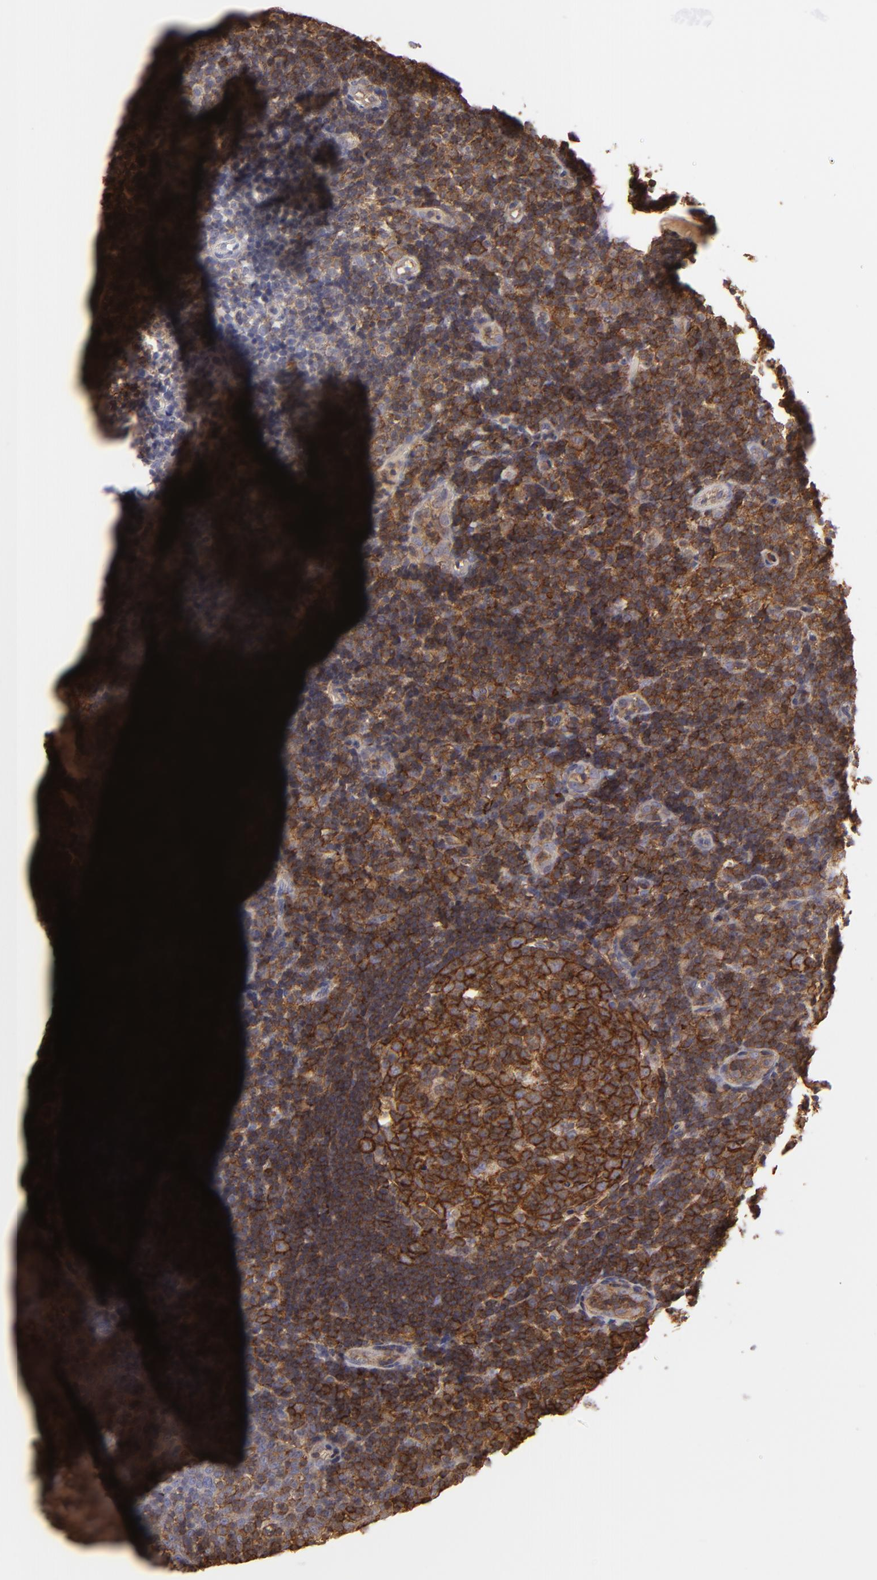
{"staining": {"intensity": "strong", "quantity": ">75%", "location": "cytoplasmic/membranous"}, "tissue": "tonsil", "cell_type": "Germinal center cells", "image_type": "normal", "snomed": [{"axis": "morphology", "description": "Normal tissue, NOS"}, {"axis": "topography", "description": "Tonsil"}], "caption": "Germinal center cells exhibit high levels of strong cytoplasmic/membranous positivity in approximately >75% of cells in normal human tonsil.", "gene": "ACTB", "patient": {"sex": "female", "age": 40}}